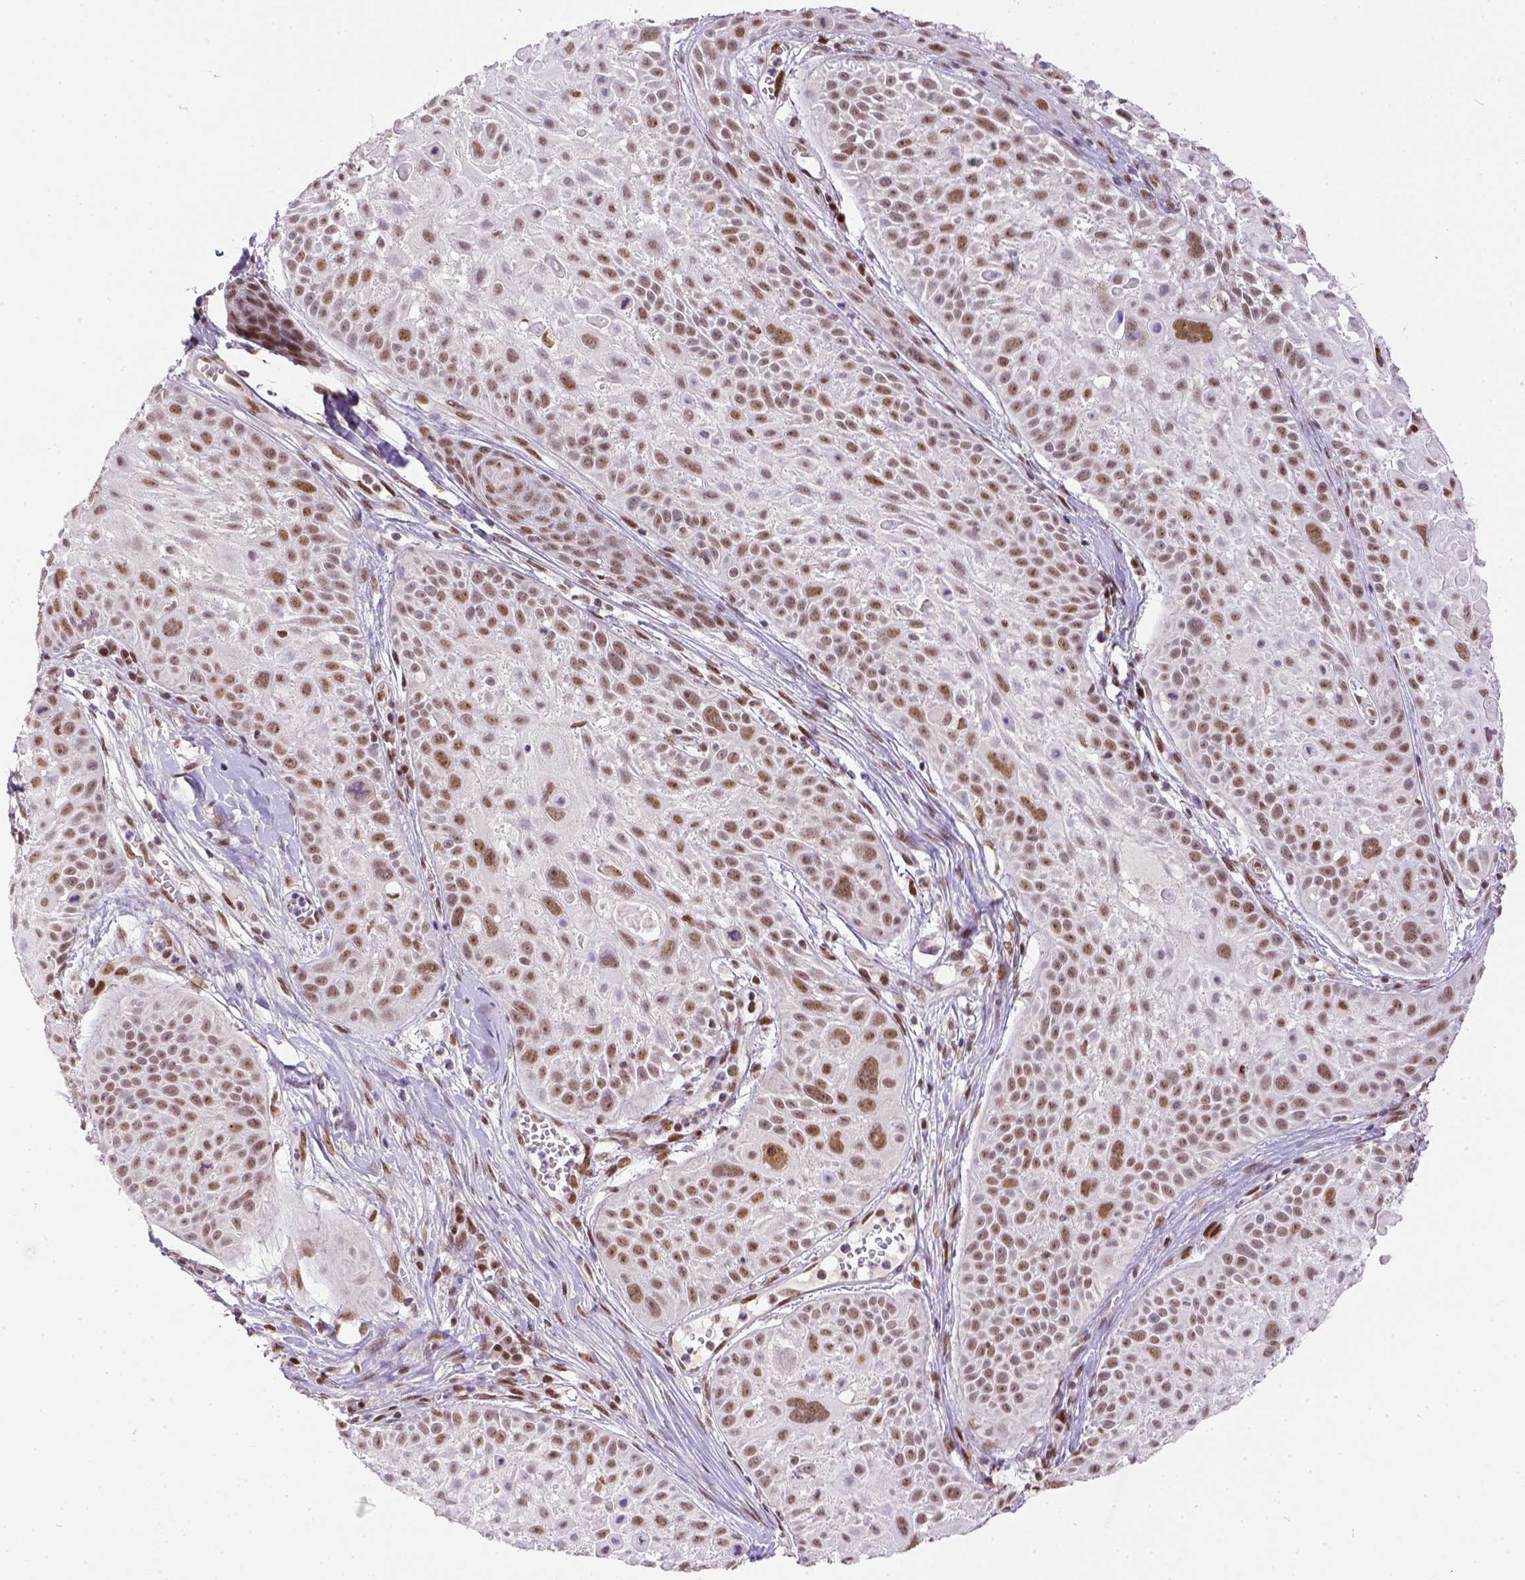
{"staining": {"intensity": "moderate", "quantity": ">75%", "location": "nuclear"}, "tissue": "skin cancer", "cell_type": "Tumor cells", "image_type": "cancer", "snomed": [{"axis": "morphology", "description": "Squamous cell carcinoma, NOS"}, {"axis": "topography", "description": "Skin"}, {"axis": "topography", "description": "Anal"}], "caption": "Immunohistochemical staining of skin cancer (squamous cell carcinoma) displays moderate nuclear protein expression in approximately >75% of tumor cells.", "gene": "ERCC1", "patient": {"sex": "female", "age": 75}}